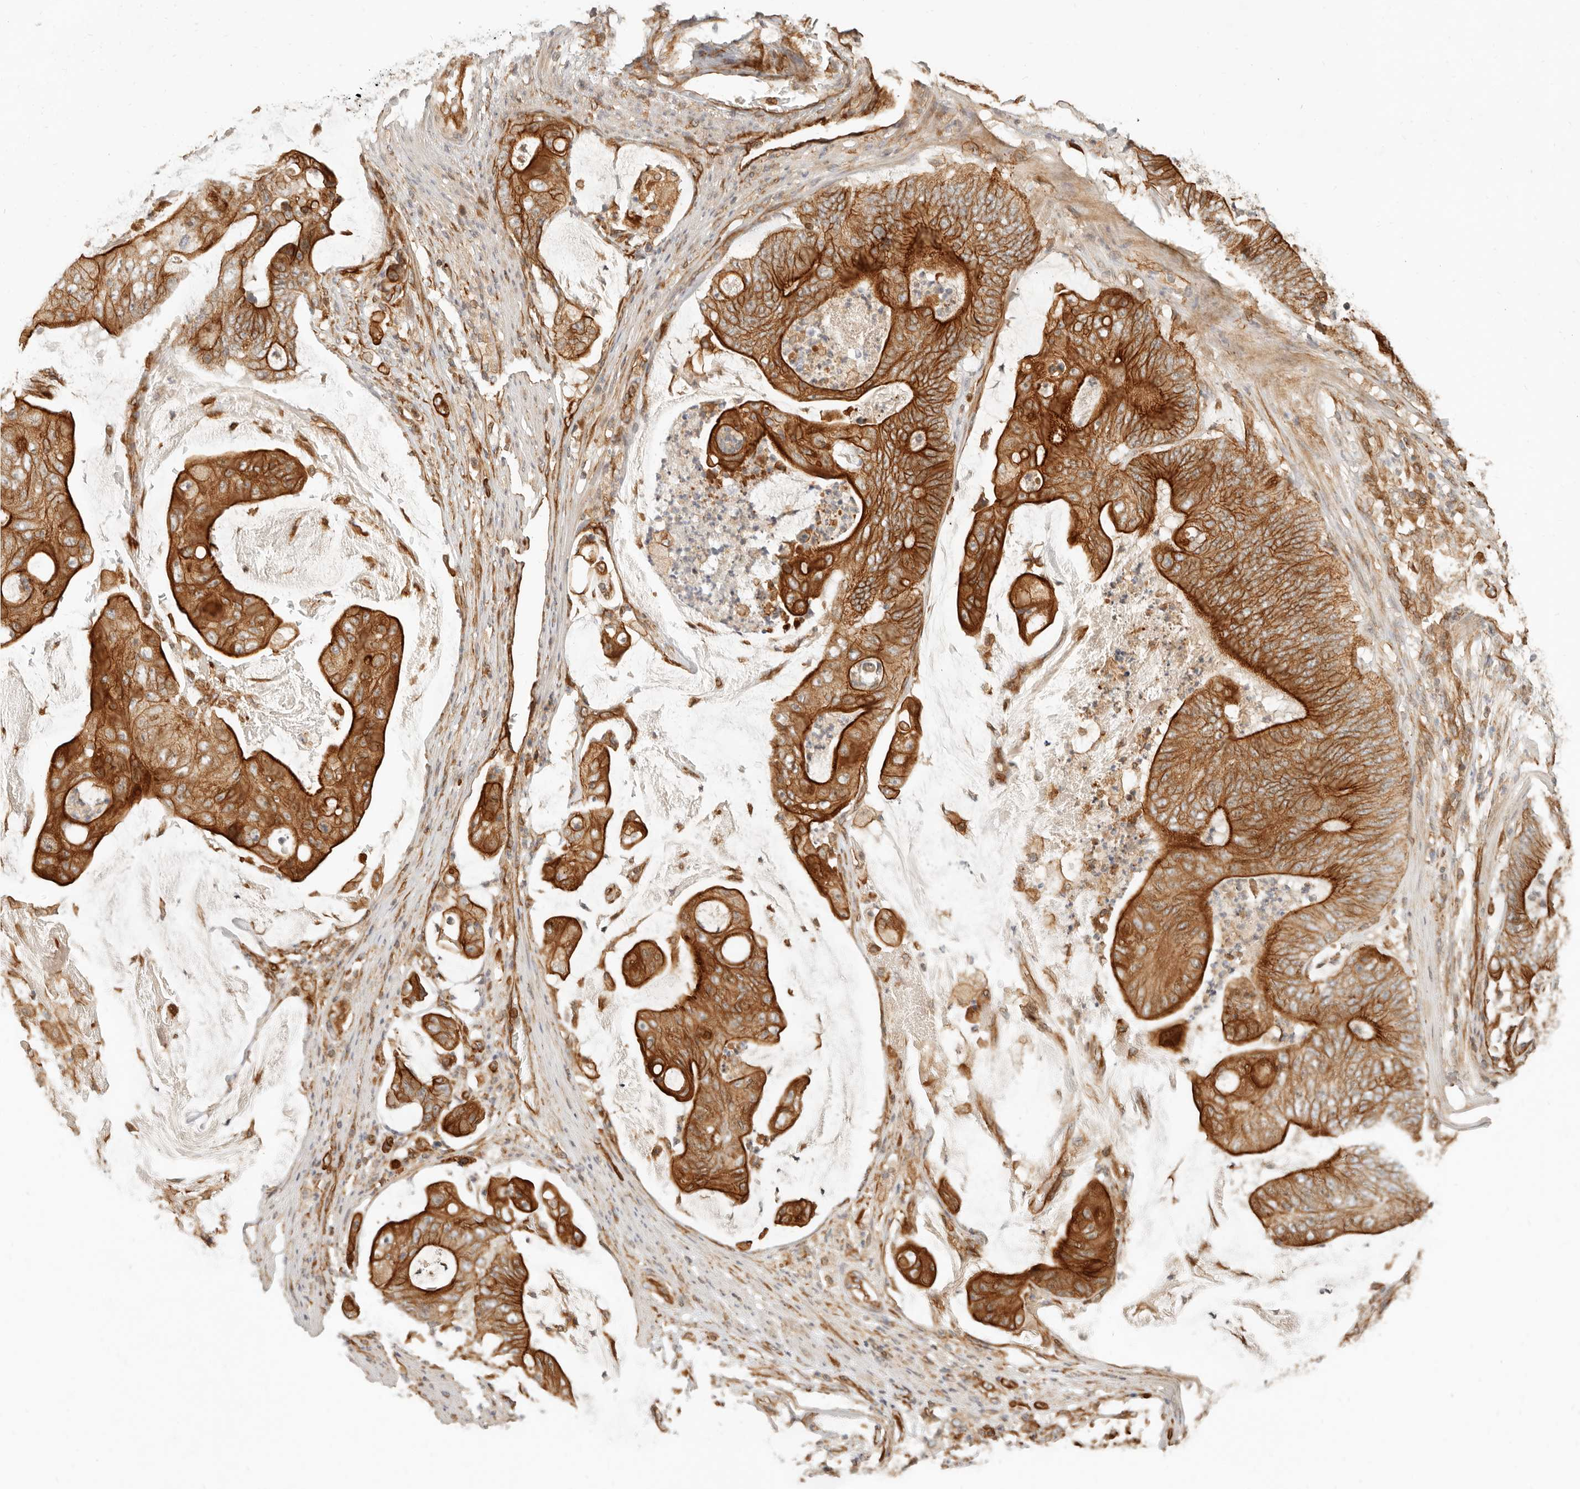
{"staining": {"intensity": "strong", "quantity": ">75%", "location": "cytoplasmic/membranous"}, "tissue": "stomach cancer", "cell_type": "Tumor cells", "image_type": "cancer", "snomed": [{"axis": "morphology", "description": "Adenocarcinoma, NOS"}, {"axis": "topography", "description": "Stomach"}], "caption": "Human stomach cancer (adenocarcinoma) stained with a protein marker shows strong staining in tumor cells.", "gene": "UFSP1", "patient": {"sex": "female", "age": 73}}